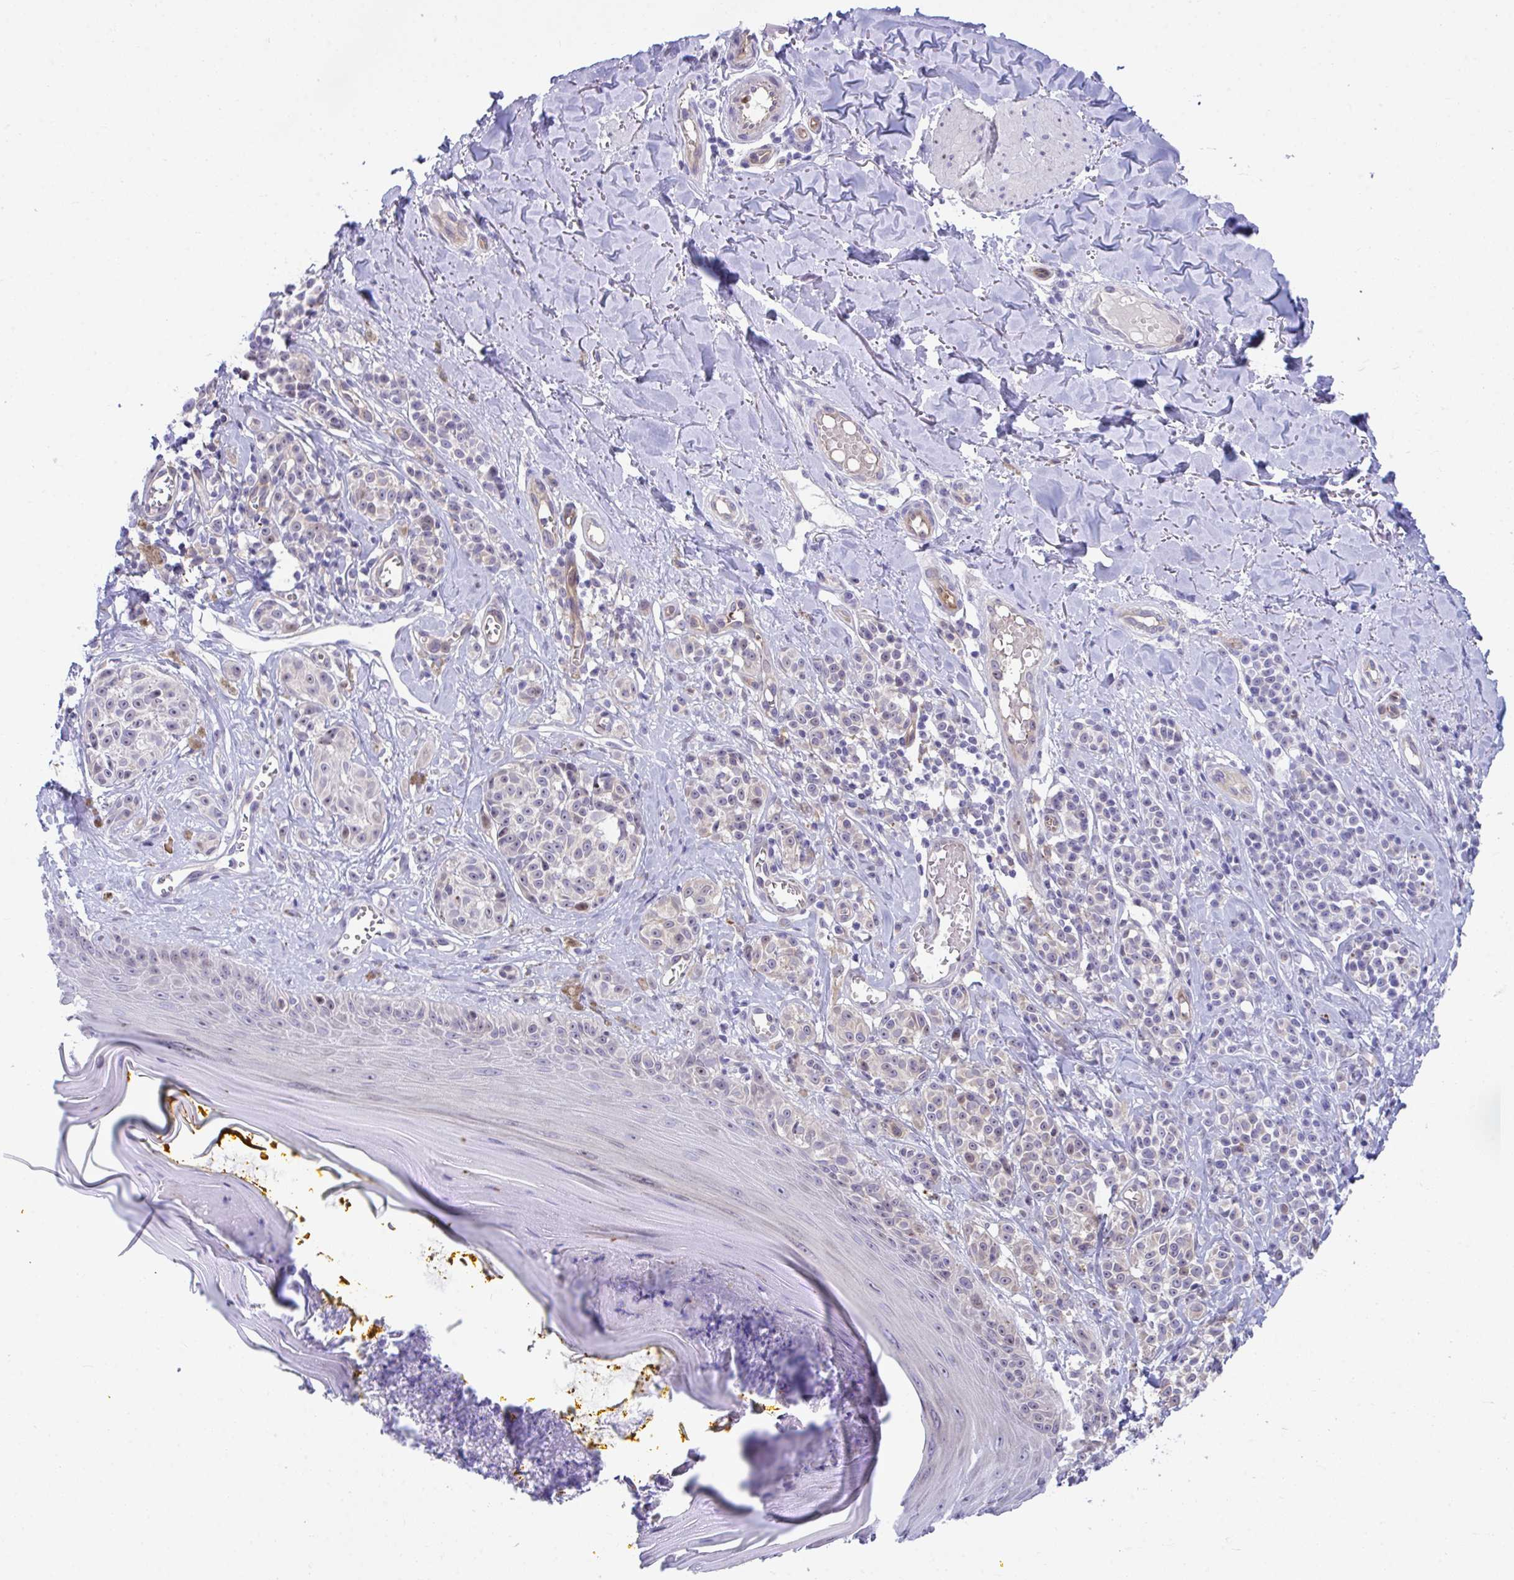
{"staining": {"intensity": "weak", "quantity": "<25%", "location": "cytoplasmic/membranous,nuclear"}, "tissue": "melanoma", "cell_type": "Tumor cells", "image_type": "cancer", "snomed": [{"axis": "morphology", "description": "Malignant melanoma, NOS"}, {"axis": "topography", "description": "Skin"}], "caption": "DAB immunohistochemical staining of malignant melanoma reveals no significant staining in tumor cells.", "gene": "CENPQ", "patient": {"sex": "male", "age": 74}}